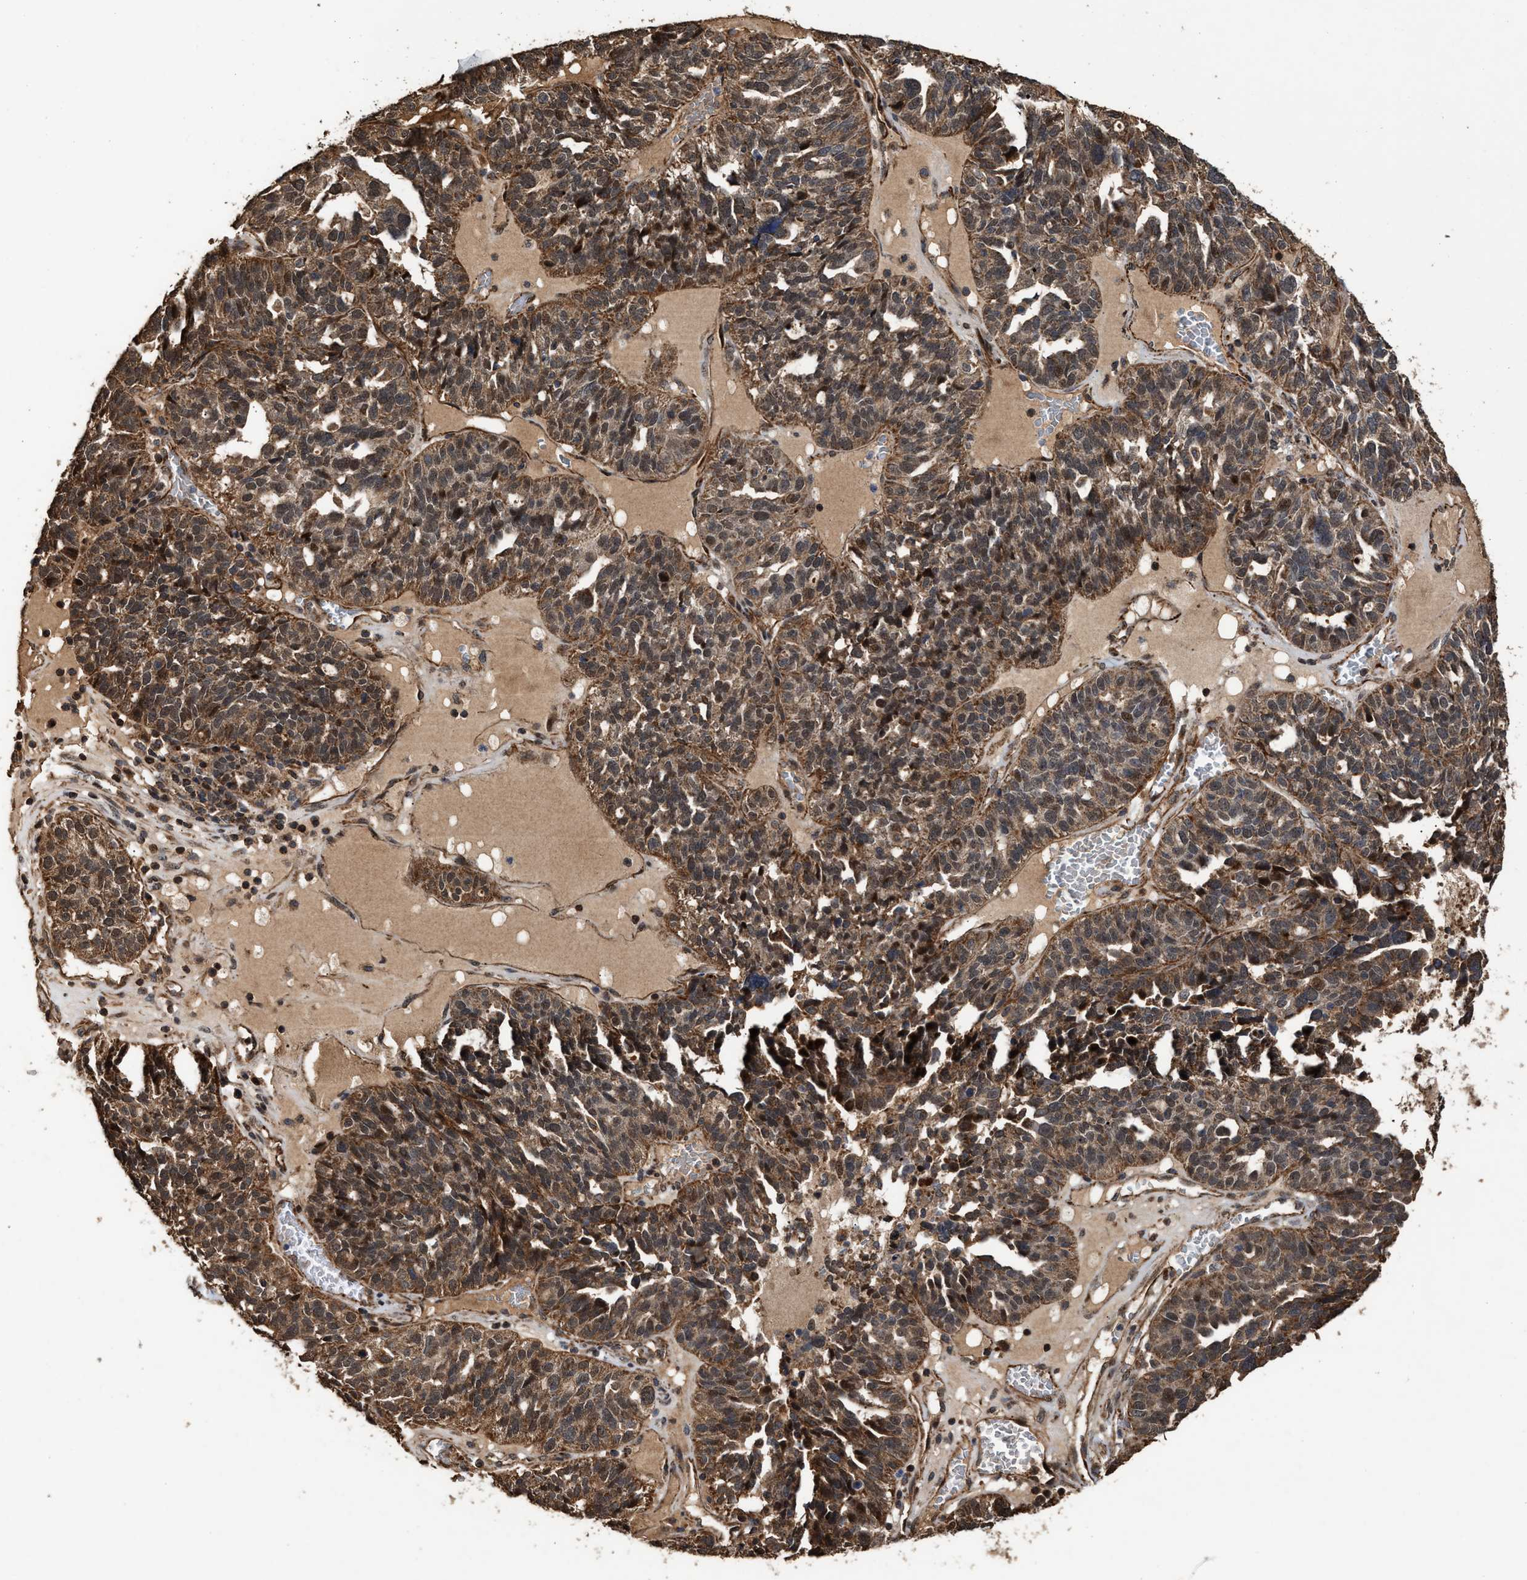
{"staining": {"intensity": "moderate", "quantity": ">75%", "location": "cytoplasmic/membranous,nuclear"}, "tissue": "ovarian cancer", "cell_type": "Tumor cells", "image_type": "cancer", "snomed": [{"axis": "morphology", "description": "Cystadenocarcinoma, serous, NOS"}, {"axis": "topography", "description": "Ovary"}], "caption": "IHC (DAB) staining of human ovarian cancer (serous cystadenocarcinoma) displays moderate cytoplasmic/membranous and nuclear protein expression in about >75% of tumor cells. The staining was performed using DAB (3,3'-diaminobenzidine) to visualize the protein expression in brown, while the nuclei were stained in blue with hematoxylin (Magnification: 20x).", "gene": "ZNHIT6", "patient": {"sex": "female", "age": 59}}